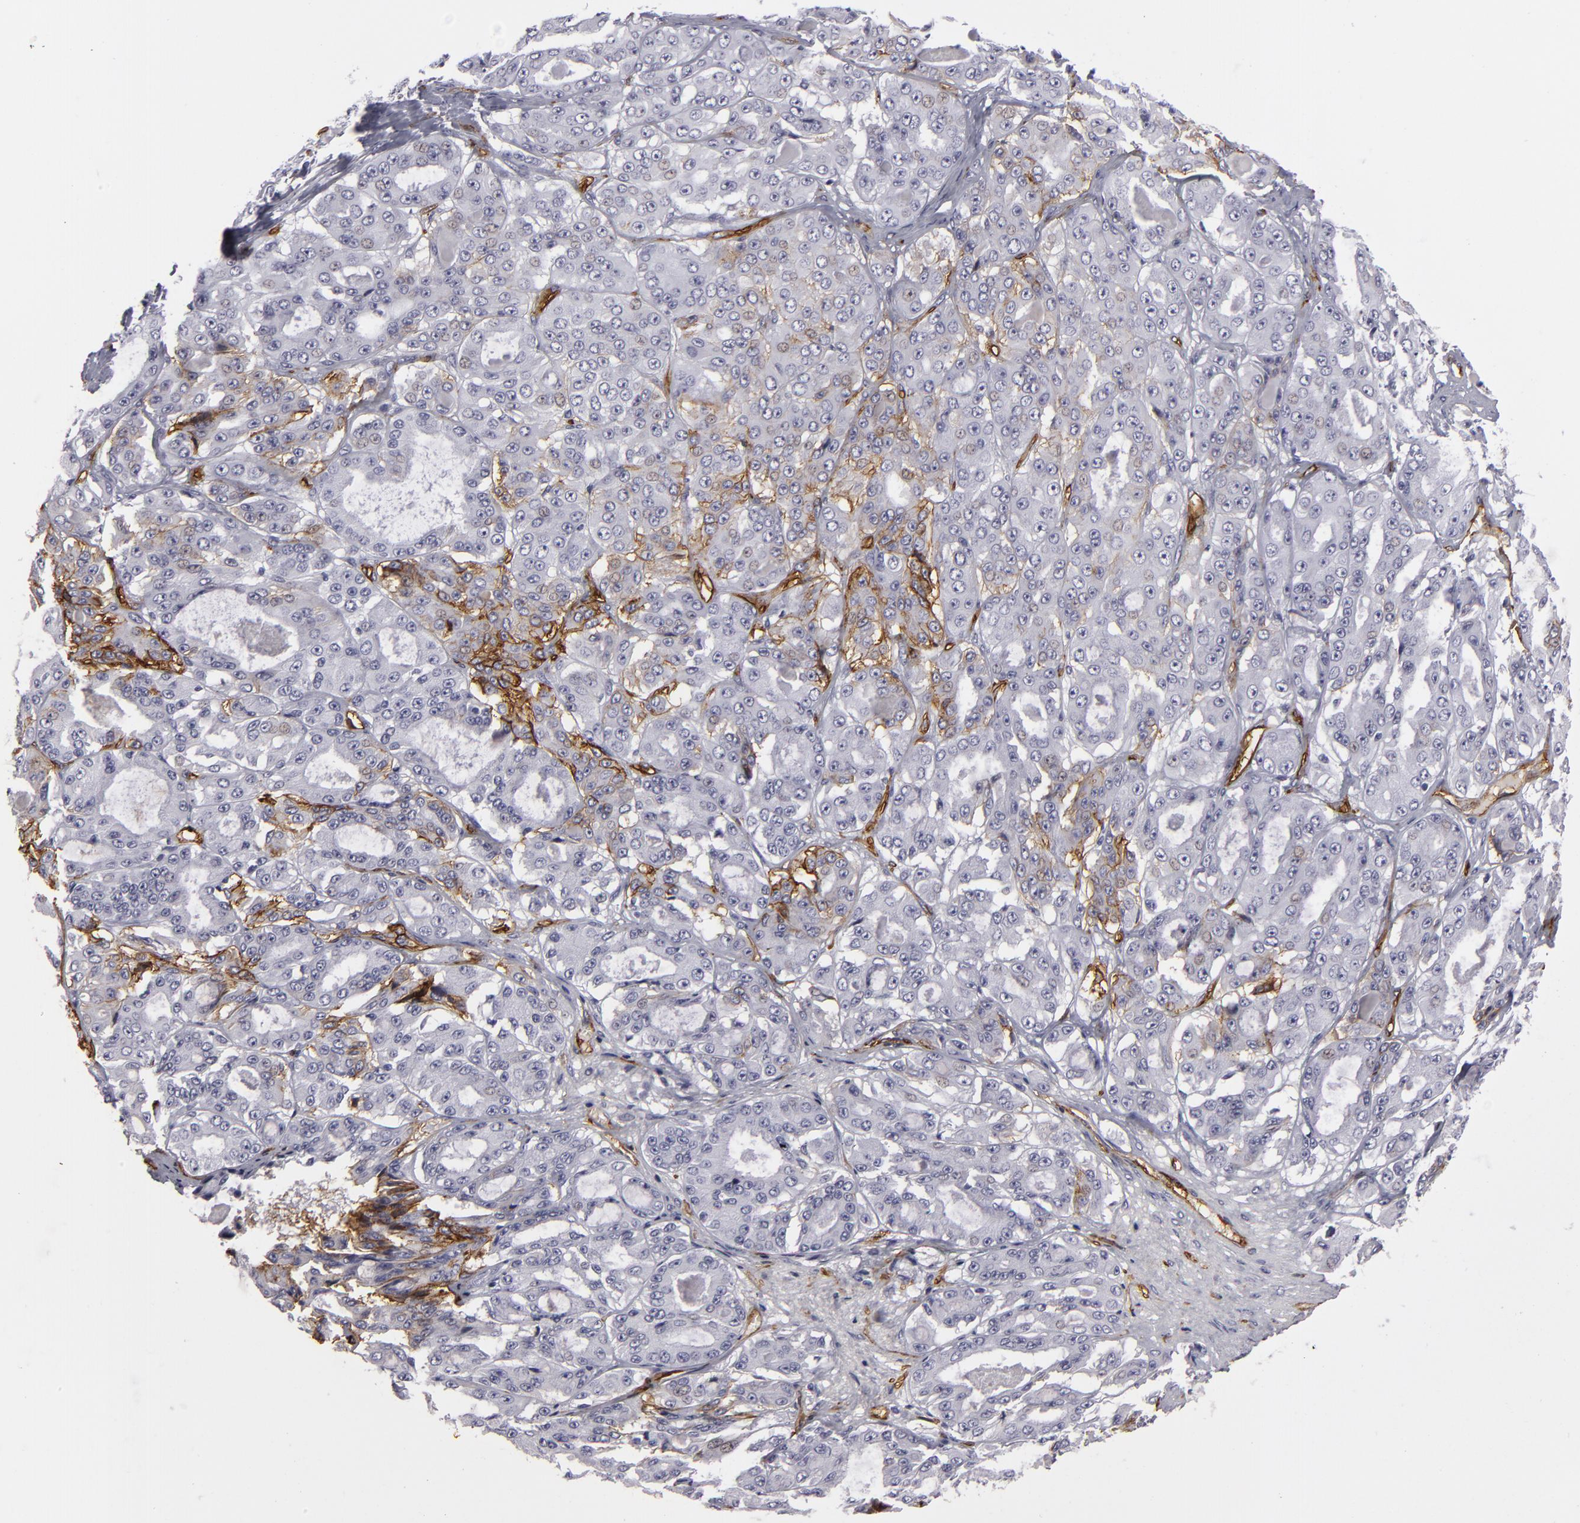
{"staining": {"intensity": "negative", "quantity": "none", "location": "none"}, "tissue": "ovarian cancer", "cell_type": "Tumor cells", "image_type": "cancer", "snomed": [{"axis": "morphology", "description": "Carcinoma, endometroid"}, {"axis": "topography", "description": "Ovary"}], "caption": "Immunohistochemistry histopathology image of human ovarian cancer (endometroid carcinoma) stained for a protein (brown), which displays no staining in tumor cells. Nuclei are stained in blue.", "gene": "MCAM", "patient": {"sex": "female", "age": 61}}